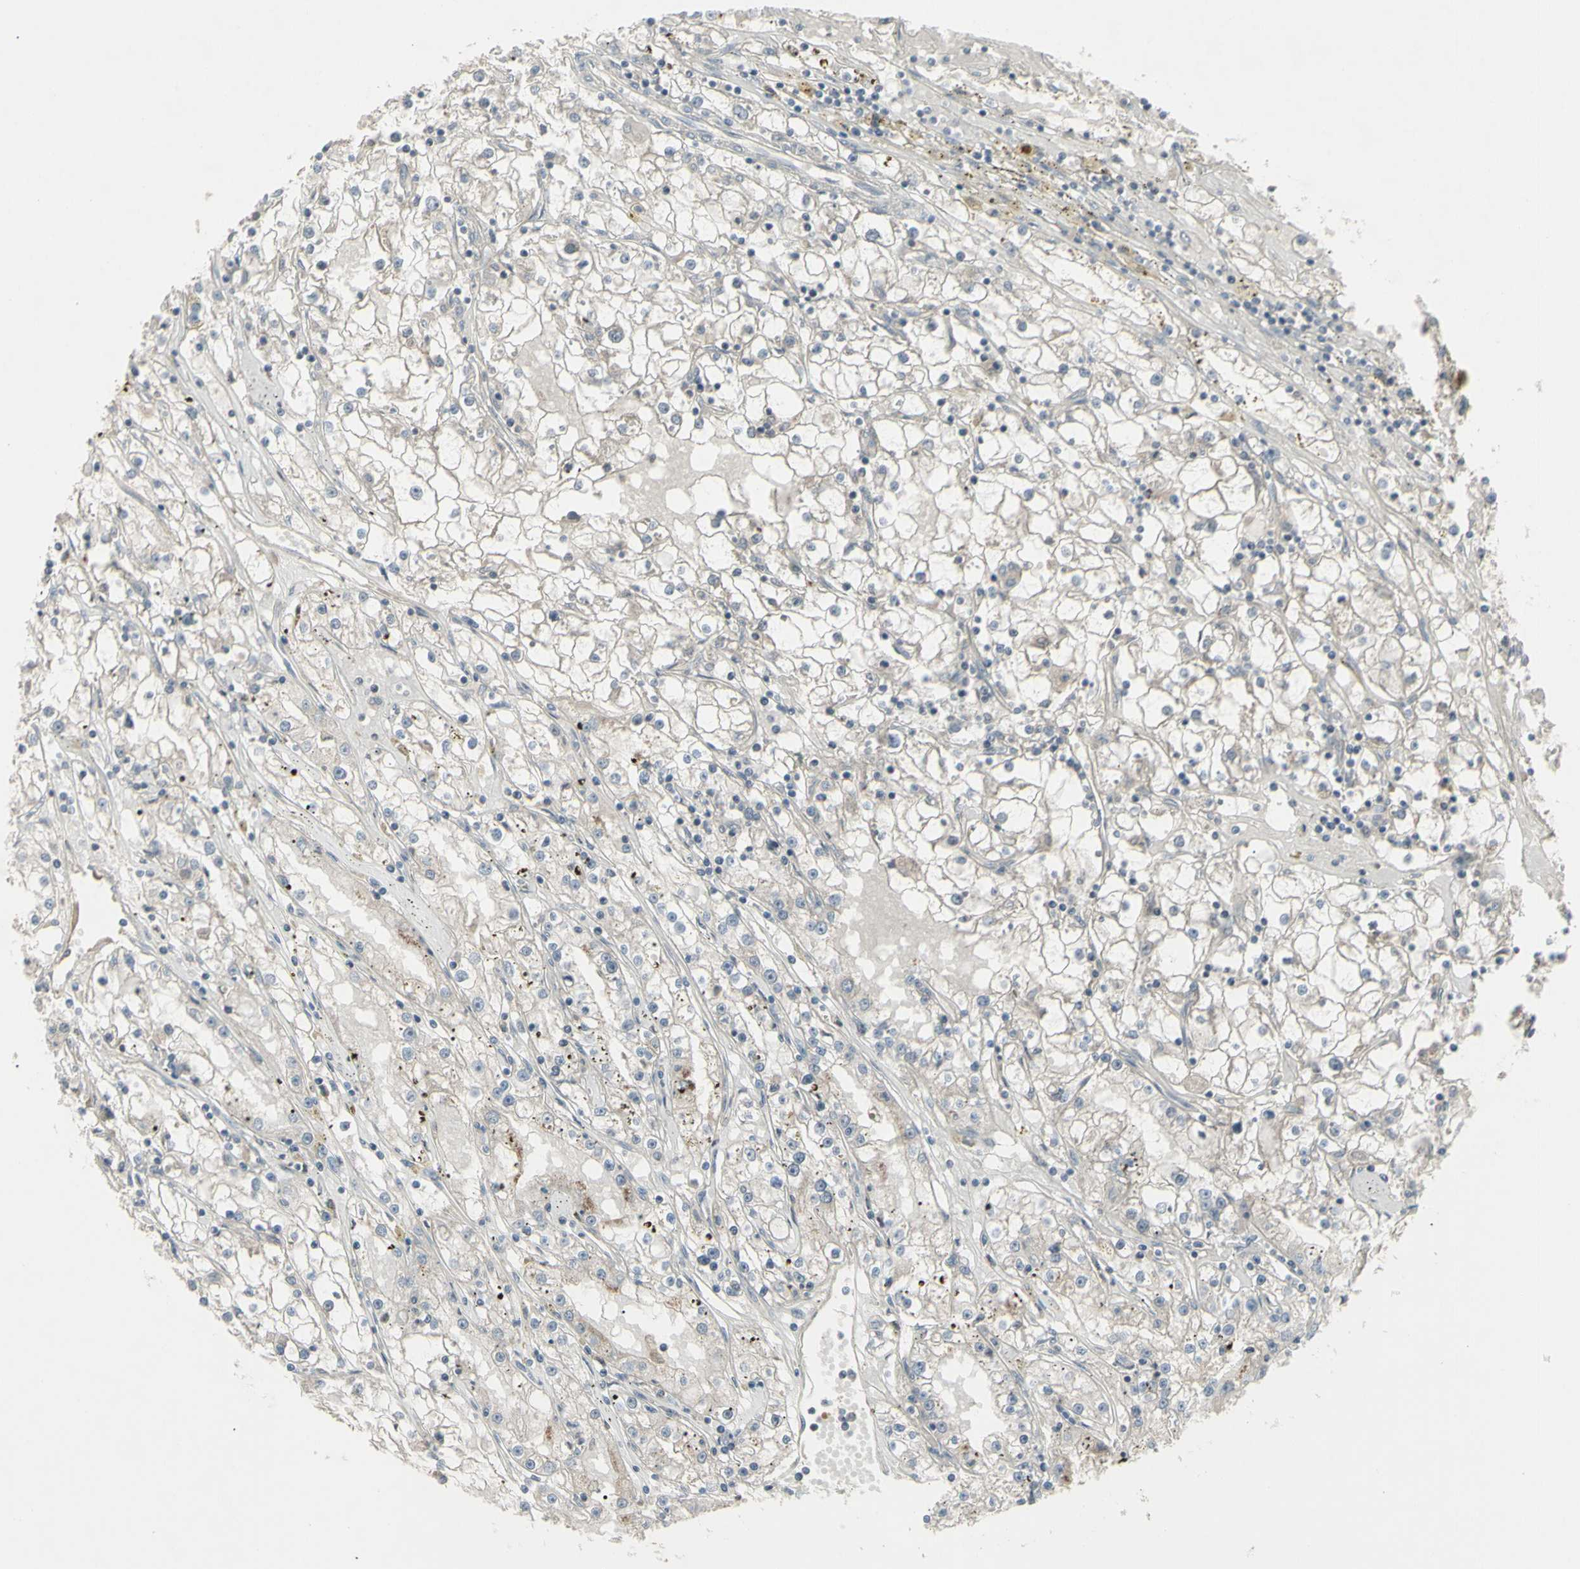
{"staining": {"intensity": "negative", "quantity": "none", "location": "none"}, "tissue": "renal cancer", "cell_type": "Tumor cells", "image_type": "cancer", "snomed": [{"axis": "morphology", "description": "Adenocarcinoma, NOS"}, {"axis": "topography", "description": "Kidney"}], "caption": "There is no significant expression in tumor cells of renal cancer.", "gene": "PIAS4", "patient": {"sex": "male", "age": 56}}